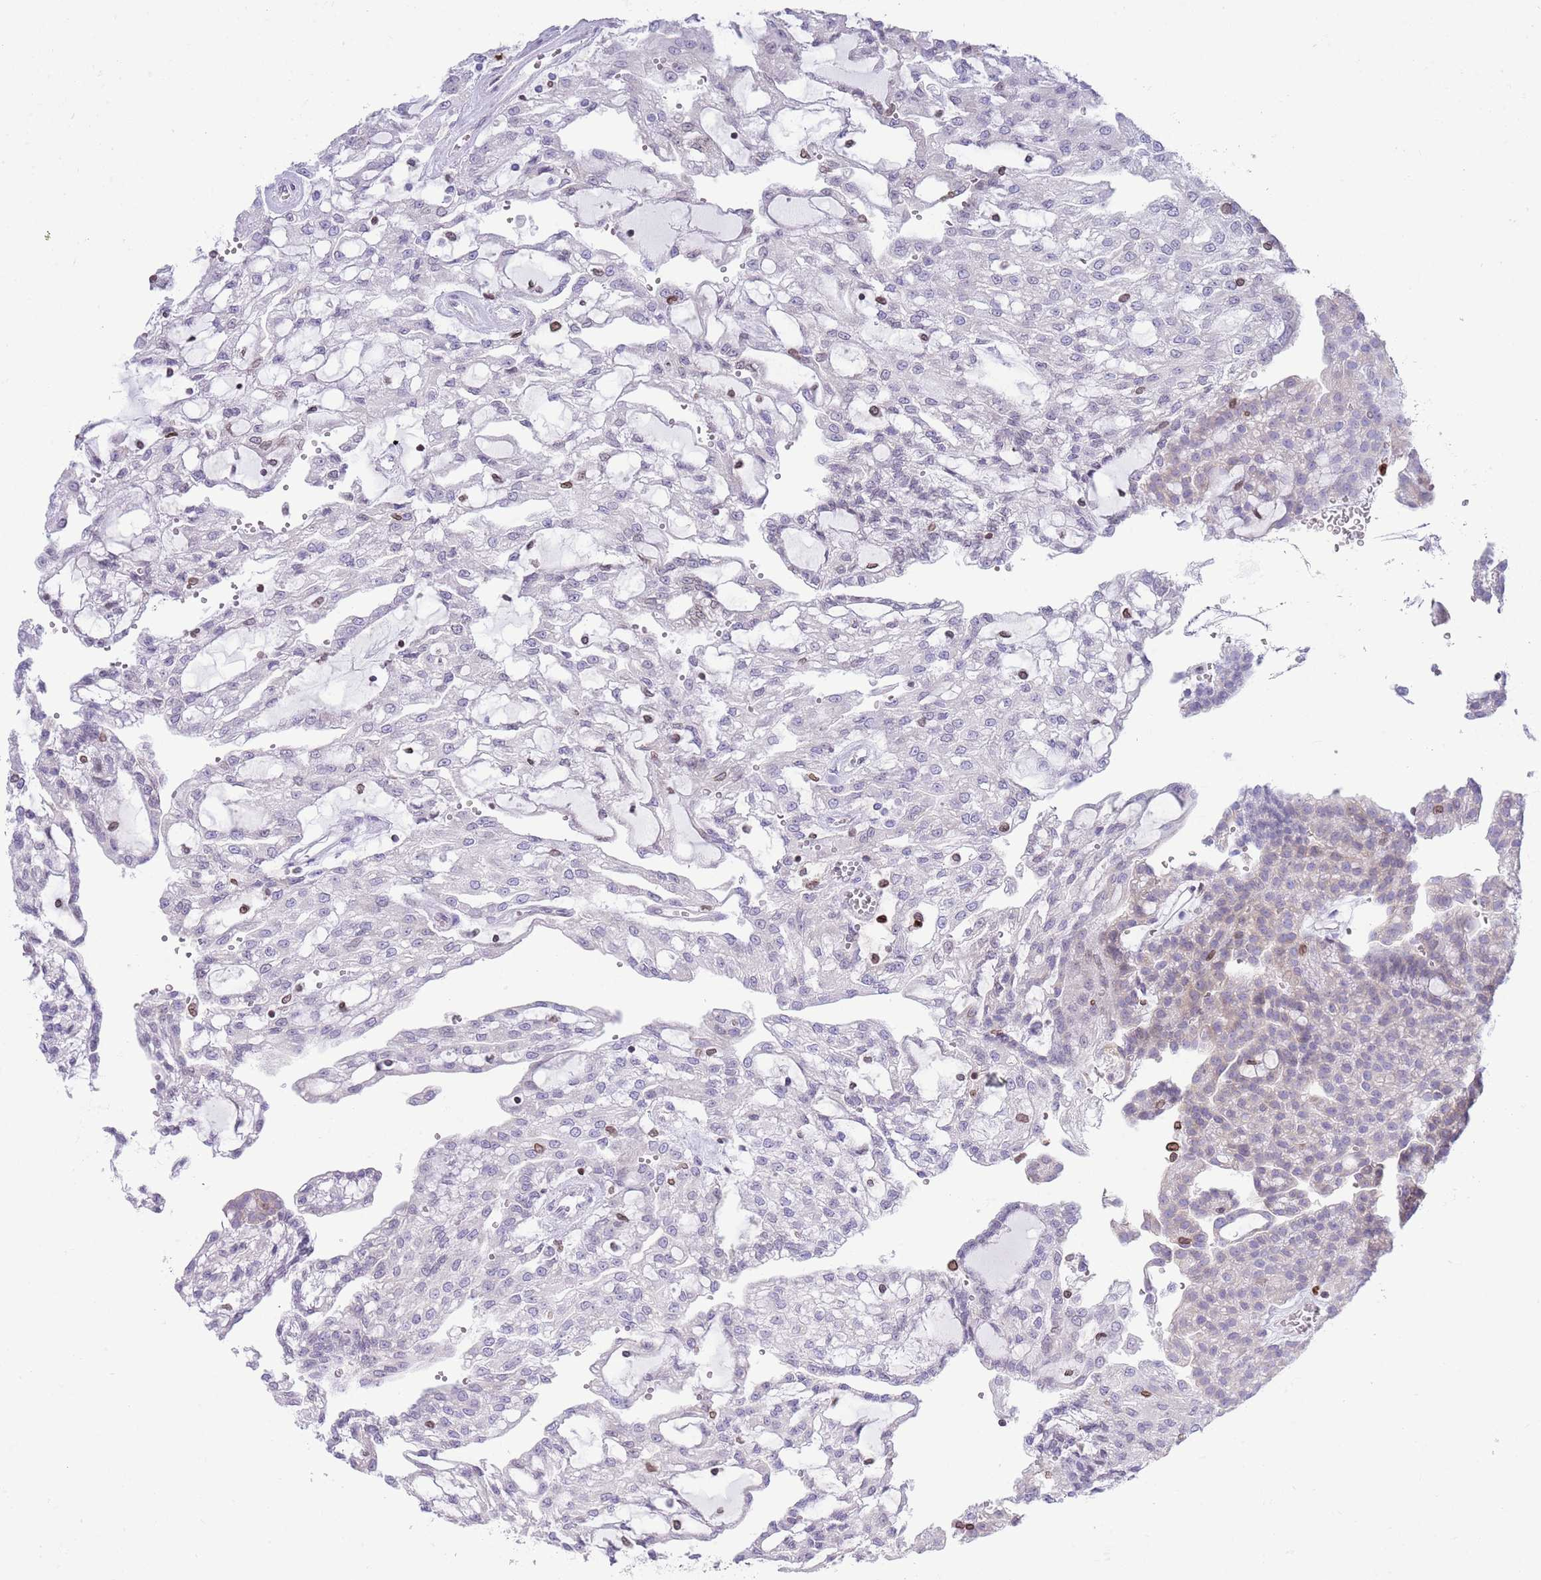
{"staining": {"intensity": "negative", "quantity": "none", "location": "none"}, "tissue": "renal cancer", "cell_type": "Tumor cells", "image_type": "cancer", "snomed": [{"axis": "morphology", "description": "Adenocarcinoma, NOS"}, {"axis": "topography", "description": "Kidney"}], "caption": "Tumor cells are negative for brown protein staining in renal cancer.", "gene": "LBR", "patient": {"sex": "male", "age": 63}}